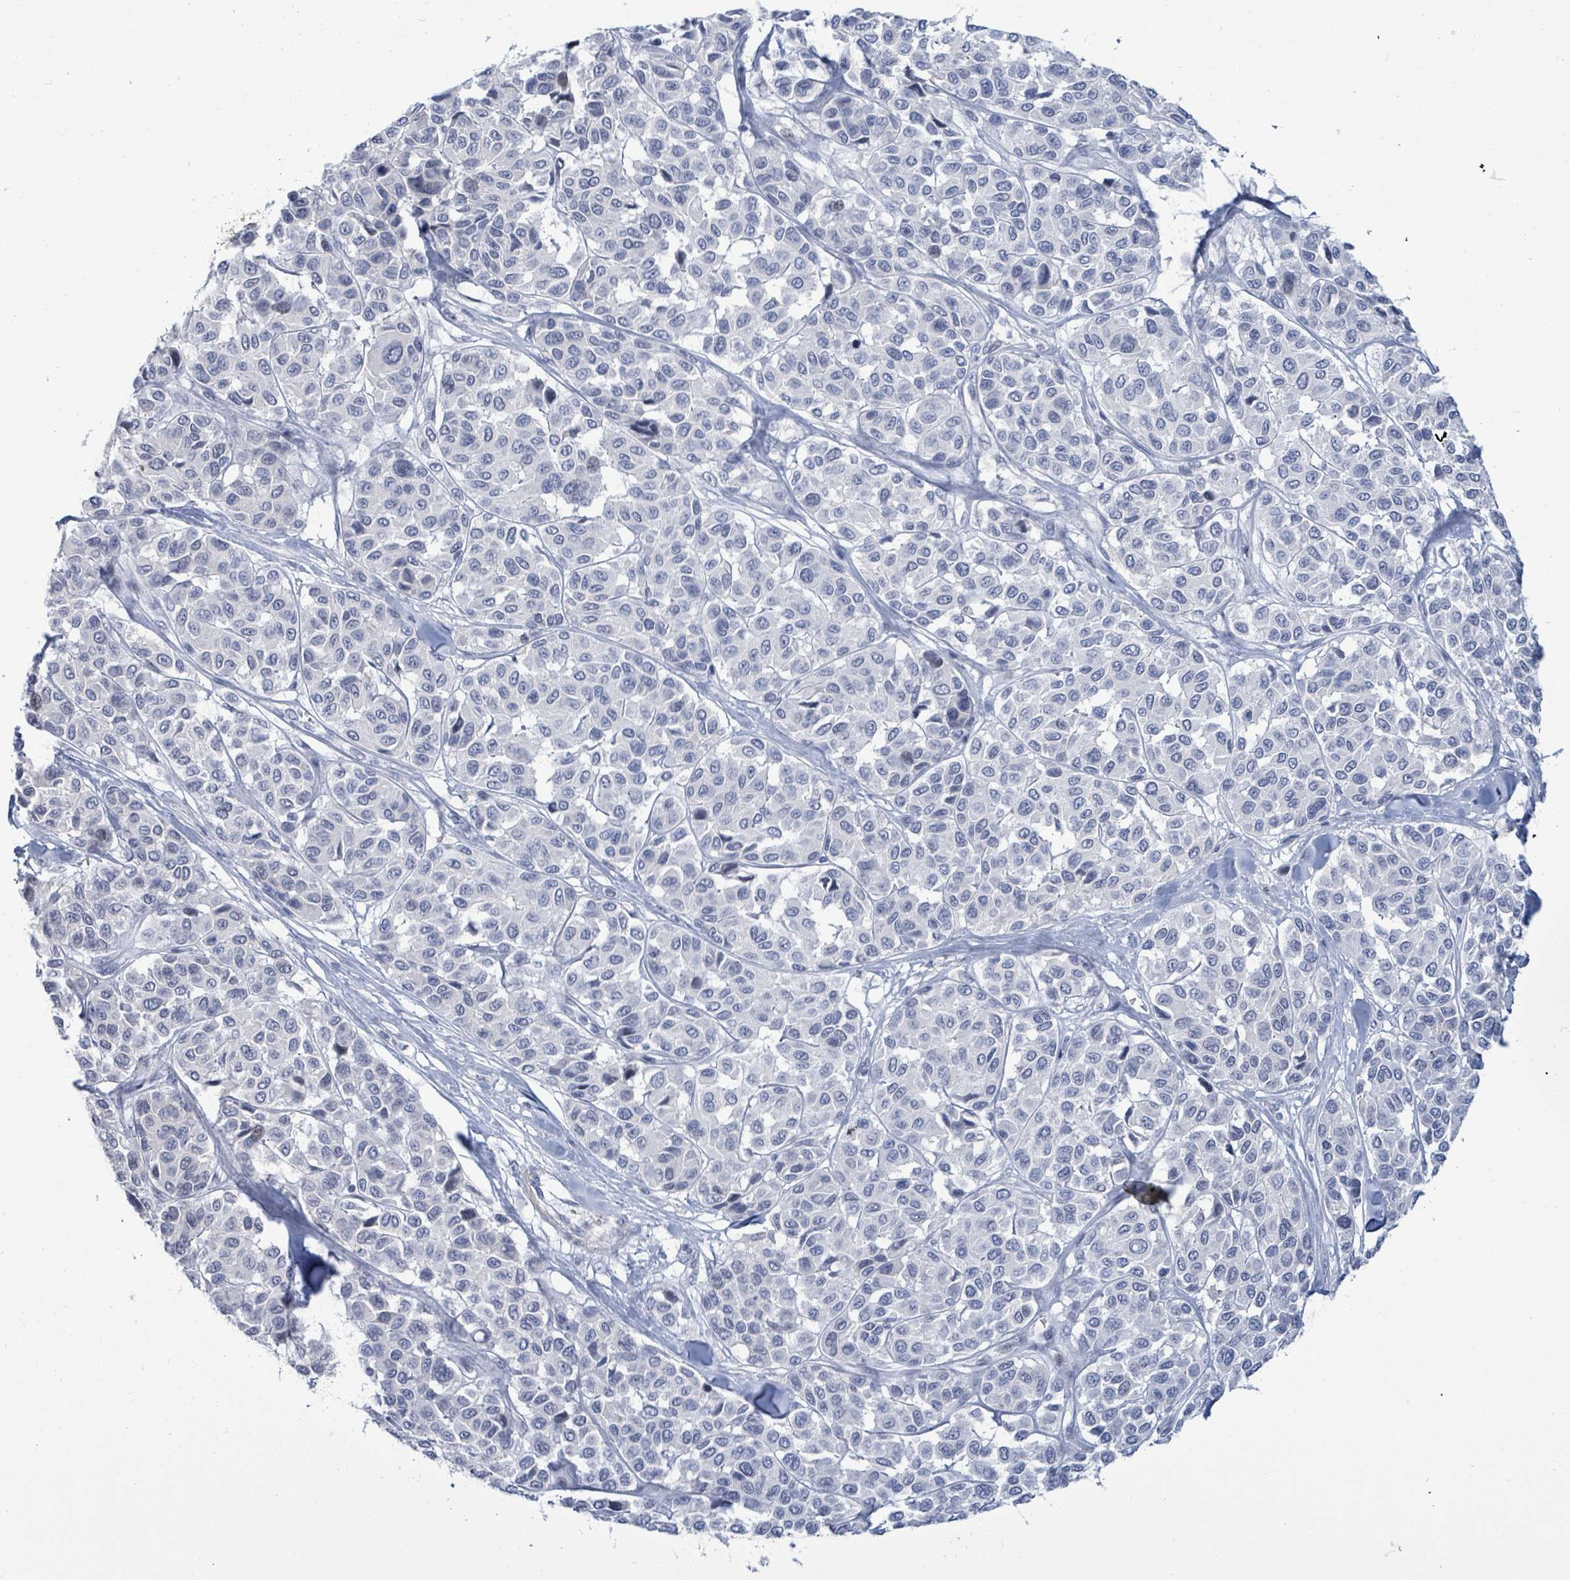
{"staining": {"intensity": "negative", "quantity": "none", "location": "none"}, "tissue": "melanoma", "cell_type": "Tumor cells", "image_type": "cancer", "snomed": [{"axis": "morphology", "description": "Malignant melanoma, NOS"}, {"axis": "topography", "description": "Skin"}], "caption": "Tumor cells are negative for brown protein staining in melanoma. (DAB immunohistochemistry, high magnification).", "gene": "NTN3", "patient": {"sex": "female", "age": 66}}